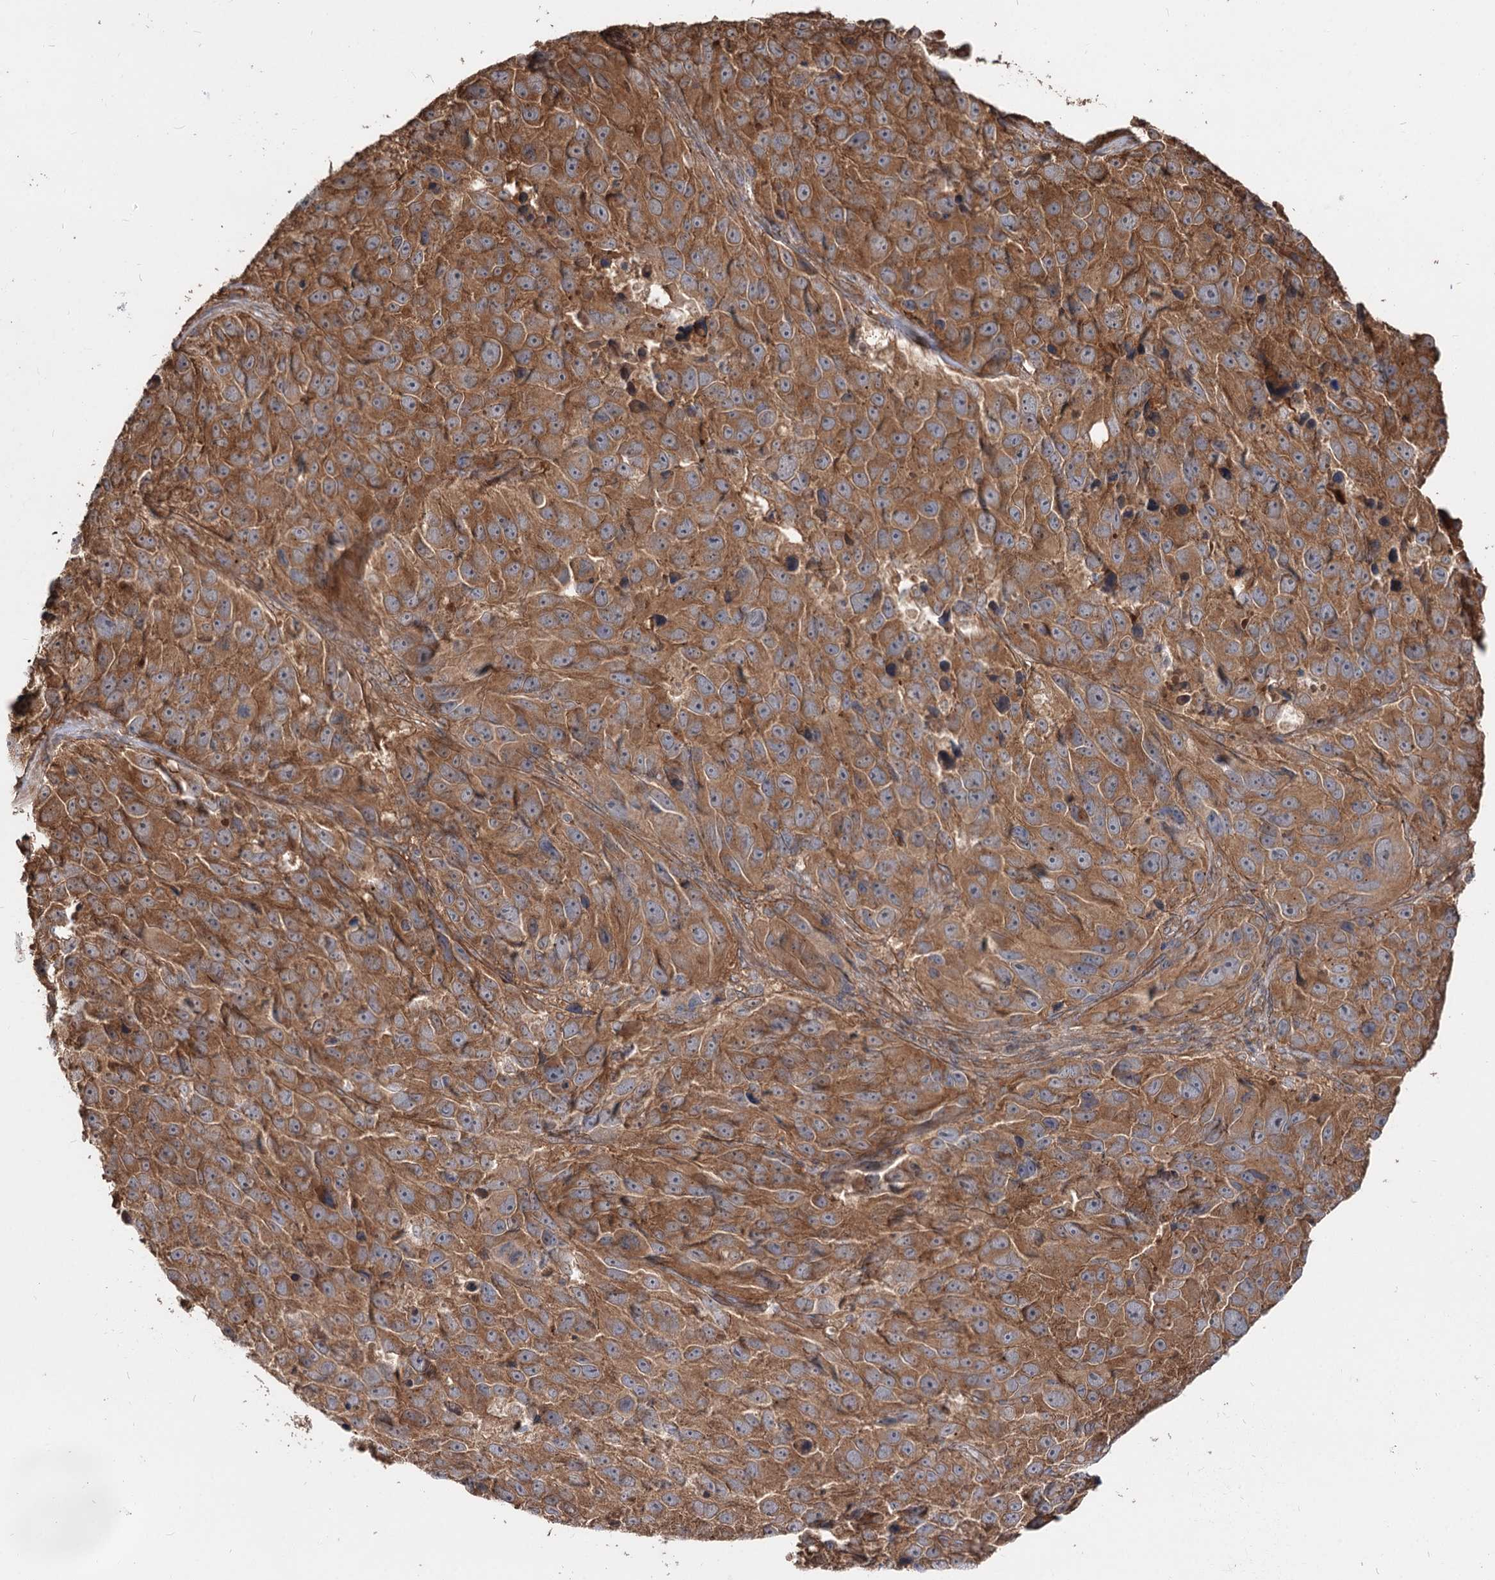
{"staining": {"intensity": "moderate", "quantity": ">75%", "location": "cytoplasmic/membranous"}, "tissue": "melanoma", "cell_type": "Tumor cells", "image_type": "cancer", "snomed": [{"axis": "morphology", "description": "Malignant melanoma, NOS"}, {"axis": "topography", "description": "Skin"}], "caption": "A micrograph of malignant melanoma stained for a protein exhibits moderate cytoplasmic/membranous brown staining in tumor cells. The protein is stained brown, and the nuclei are stained in blue (DAB IHC with brightfield microscopy, high magnification).", "gene": "SPART", "patient": {"sex": "male", "age": 84}}